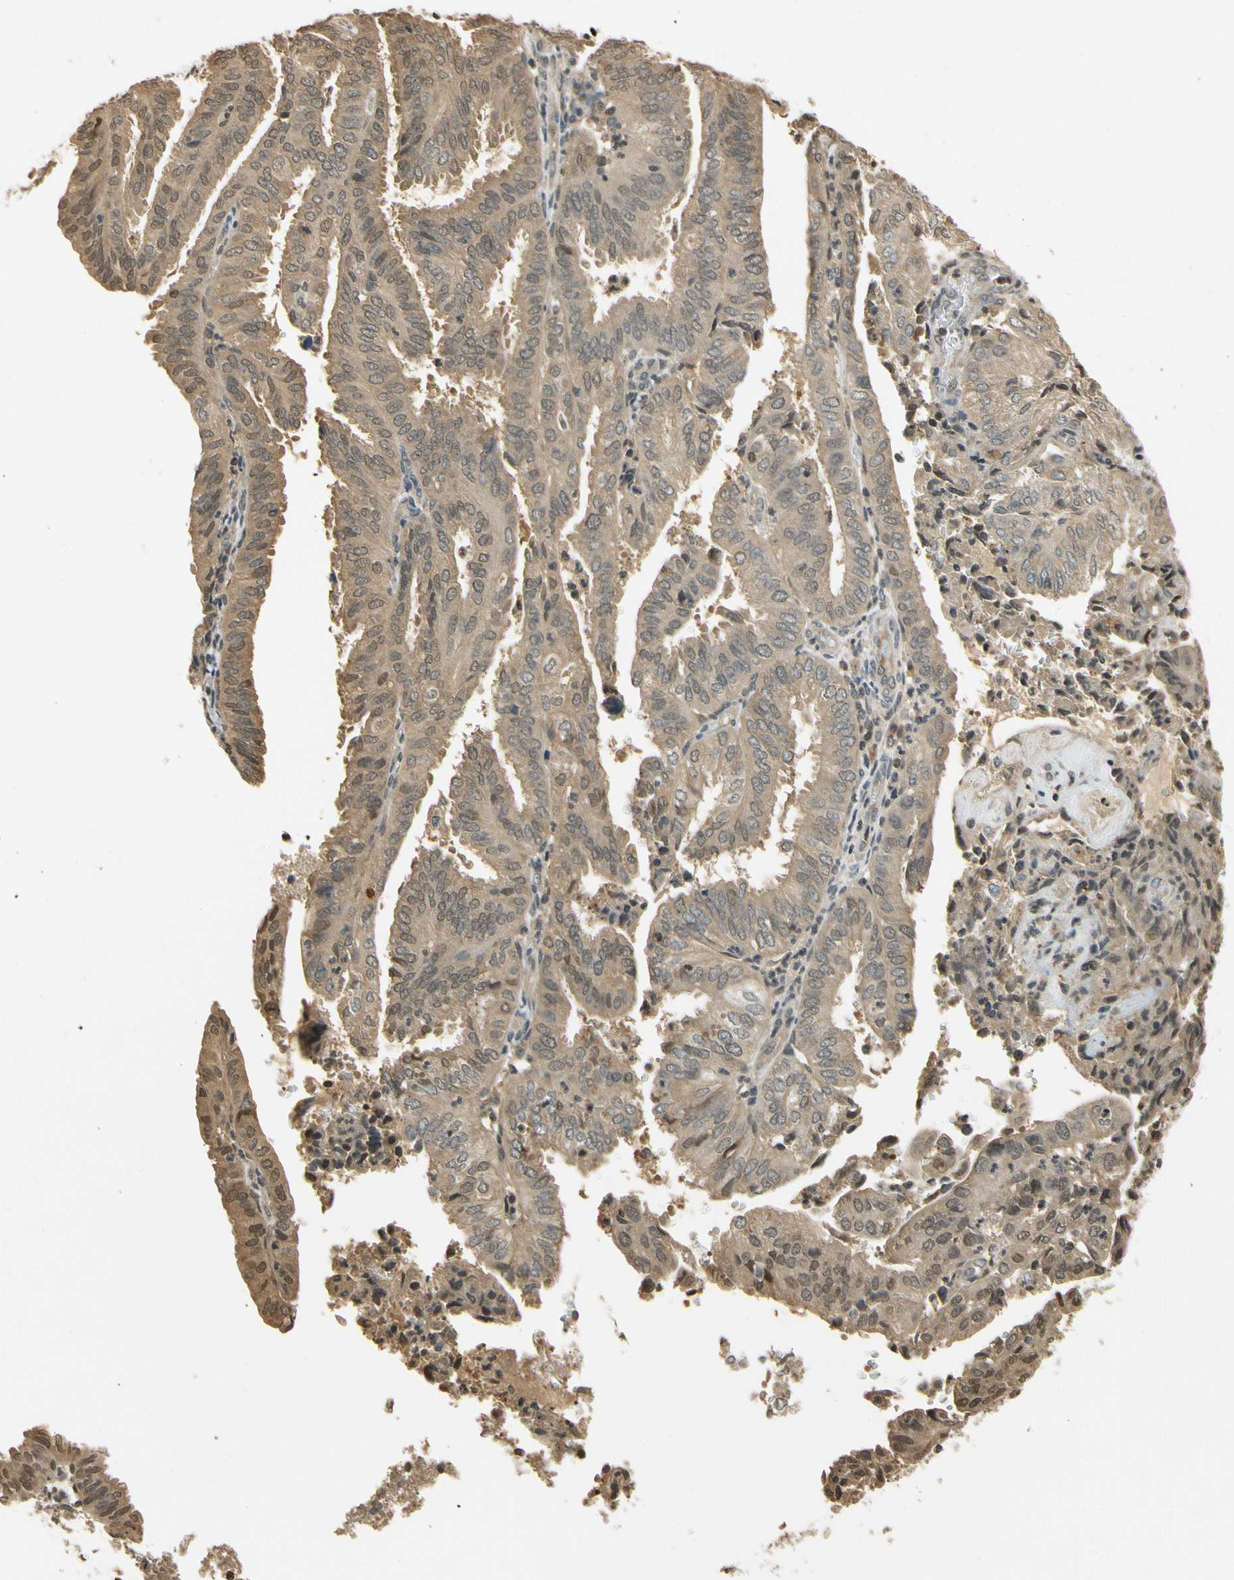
{"staining": {"intensity": "moderate", "quantity": ">75%", "location": "cytoplasmic/membranous"}, "tissue": "endometrial cancer", "cell_type": "Tumor cells", "image_type": "cancer", "snomed": [{"axis": "morphology", "description": "Adenocarcinoma, NOS"}, {"axis": "topography", "description": "Uterus"}], "caption": "Moderate cytoplasmic/membranous staining is present in approximately >75% of tumor cells in endometrial cancer (adenocarcinoma).", "gene": "SOD1", "patient": {"sex": "female", "age": 60}}